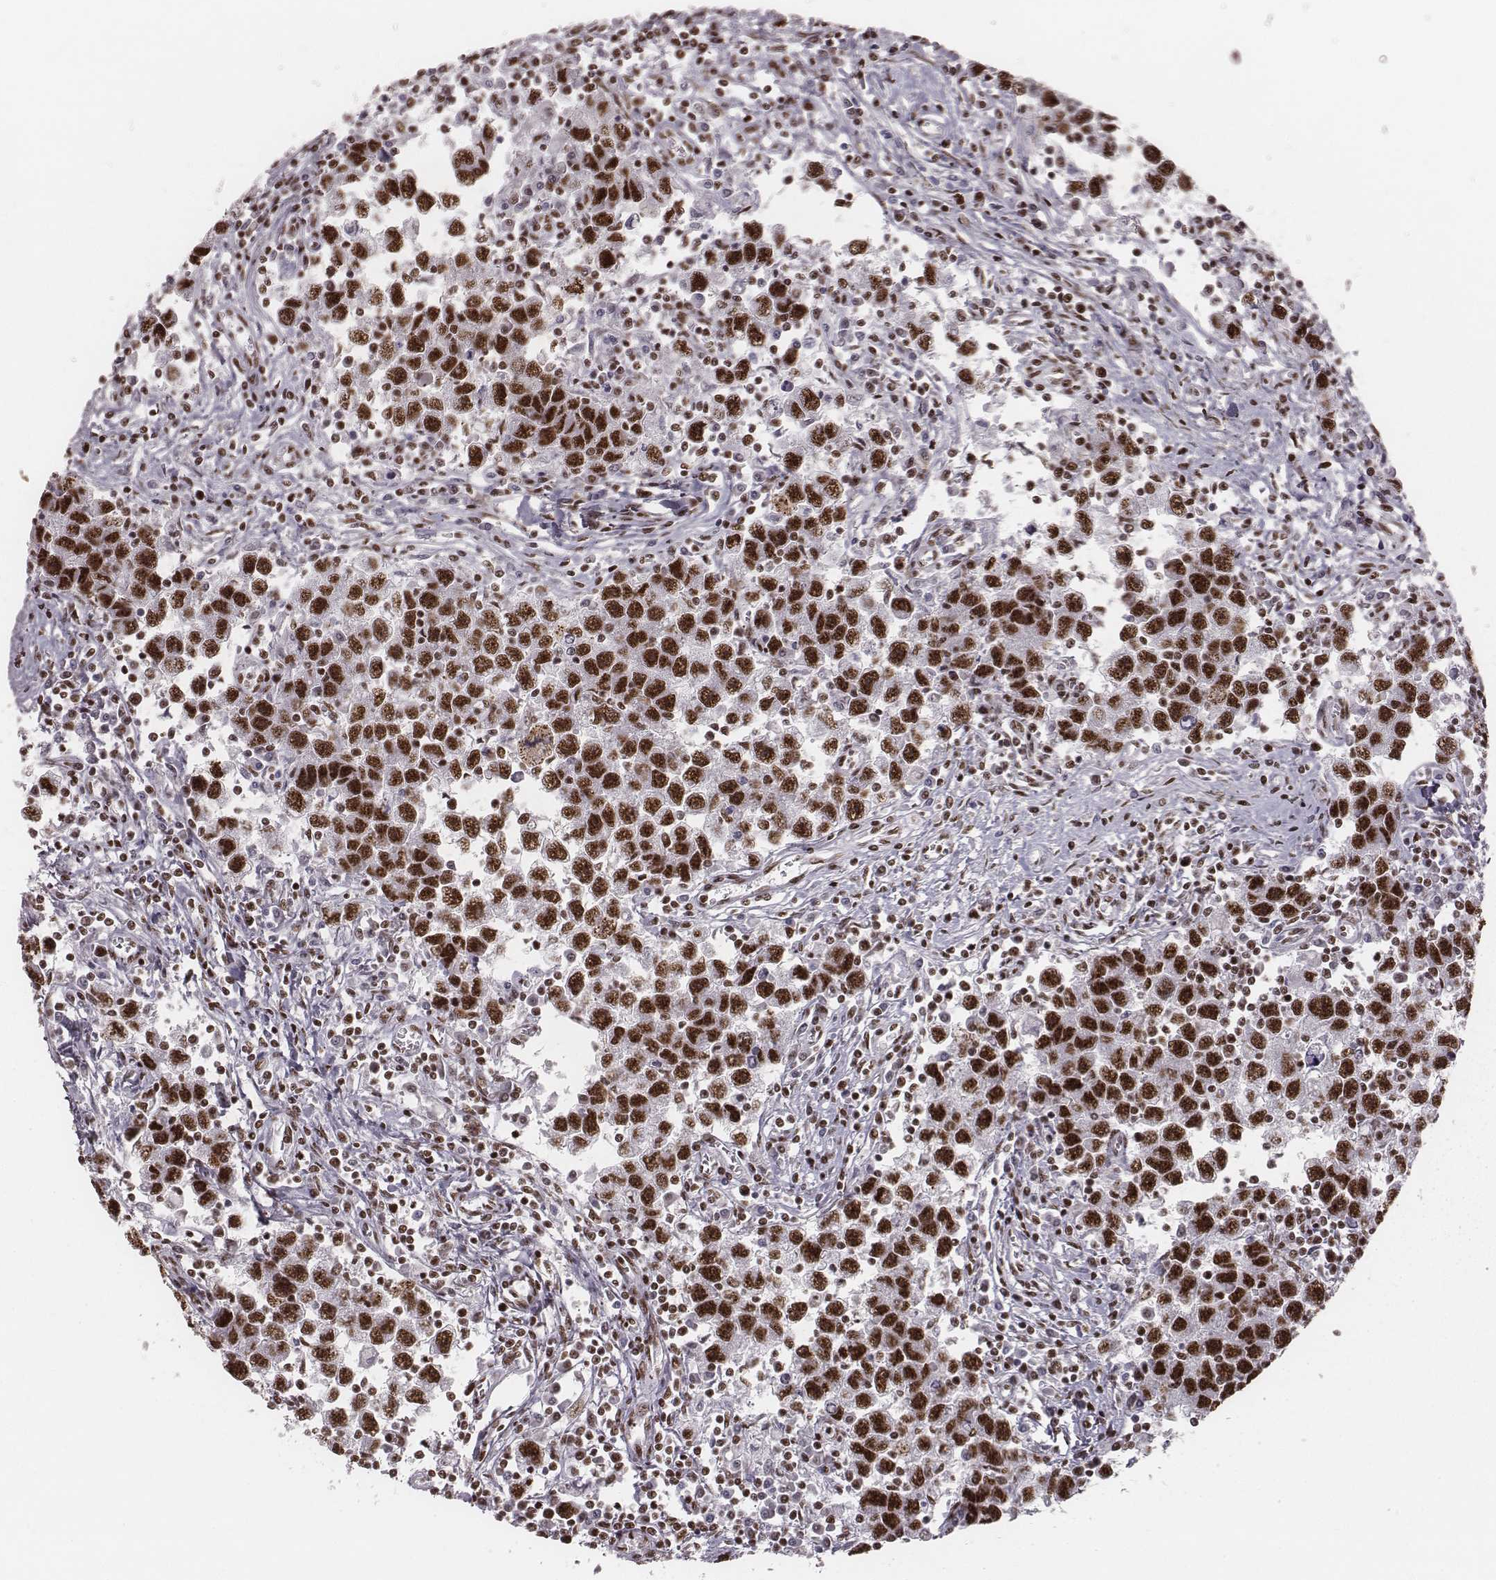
{"staining": {"intensity": "strong", "quantity": ">75%", "location": "nuclear"}, "tissue": "testis cancer", "cell_type": "Tumor cells", "image_type": "cancer", "snomed": [{"axis": "morphology", "description": "Seminoma, NOS"}, {"axis": "topography", "description": "Testis"}], "caption": "IHC staining of seminoma (testis), which displays high levels of strong nuclear expression in approximately >75% of tumor cells indicating strong nuclear protein expression. The staining was performed using DAB (3,3'-diaminobenzidine) (brown) for protein detection and nuclei were counterstained in hematoxylin (blue).", "gene": "LUC7L", "patient": {"sex": "male", "age": 30}}